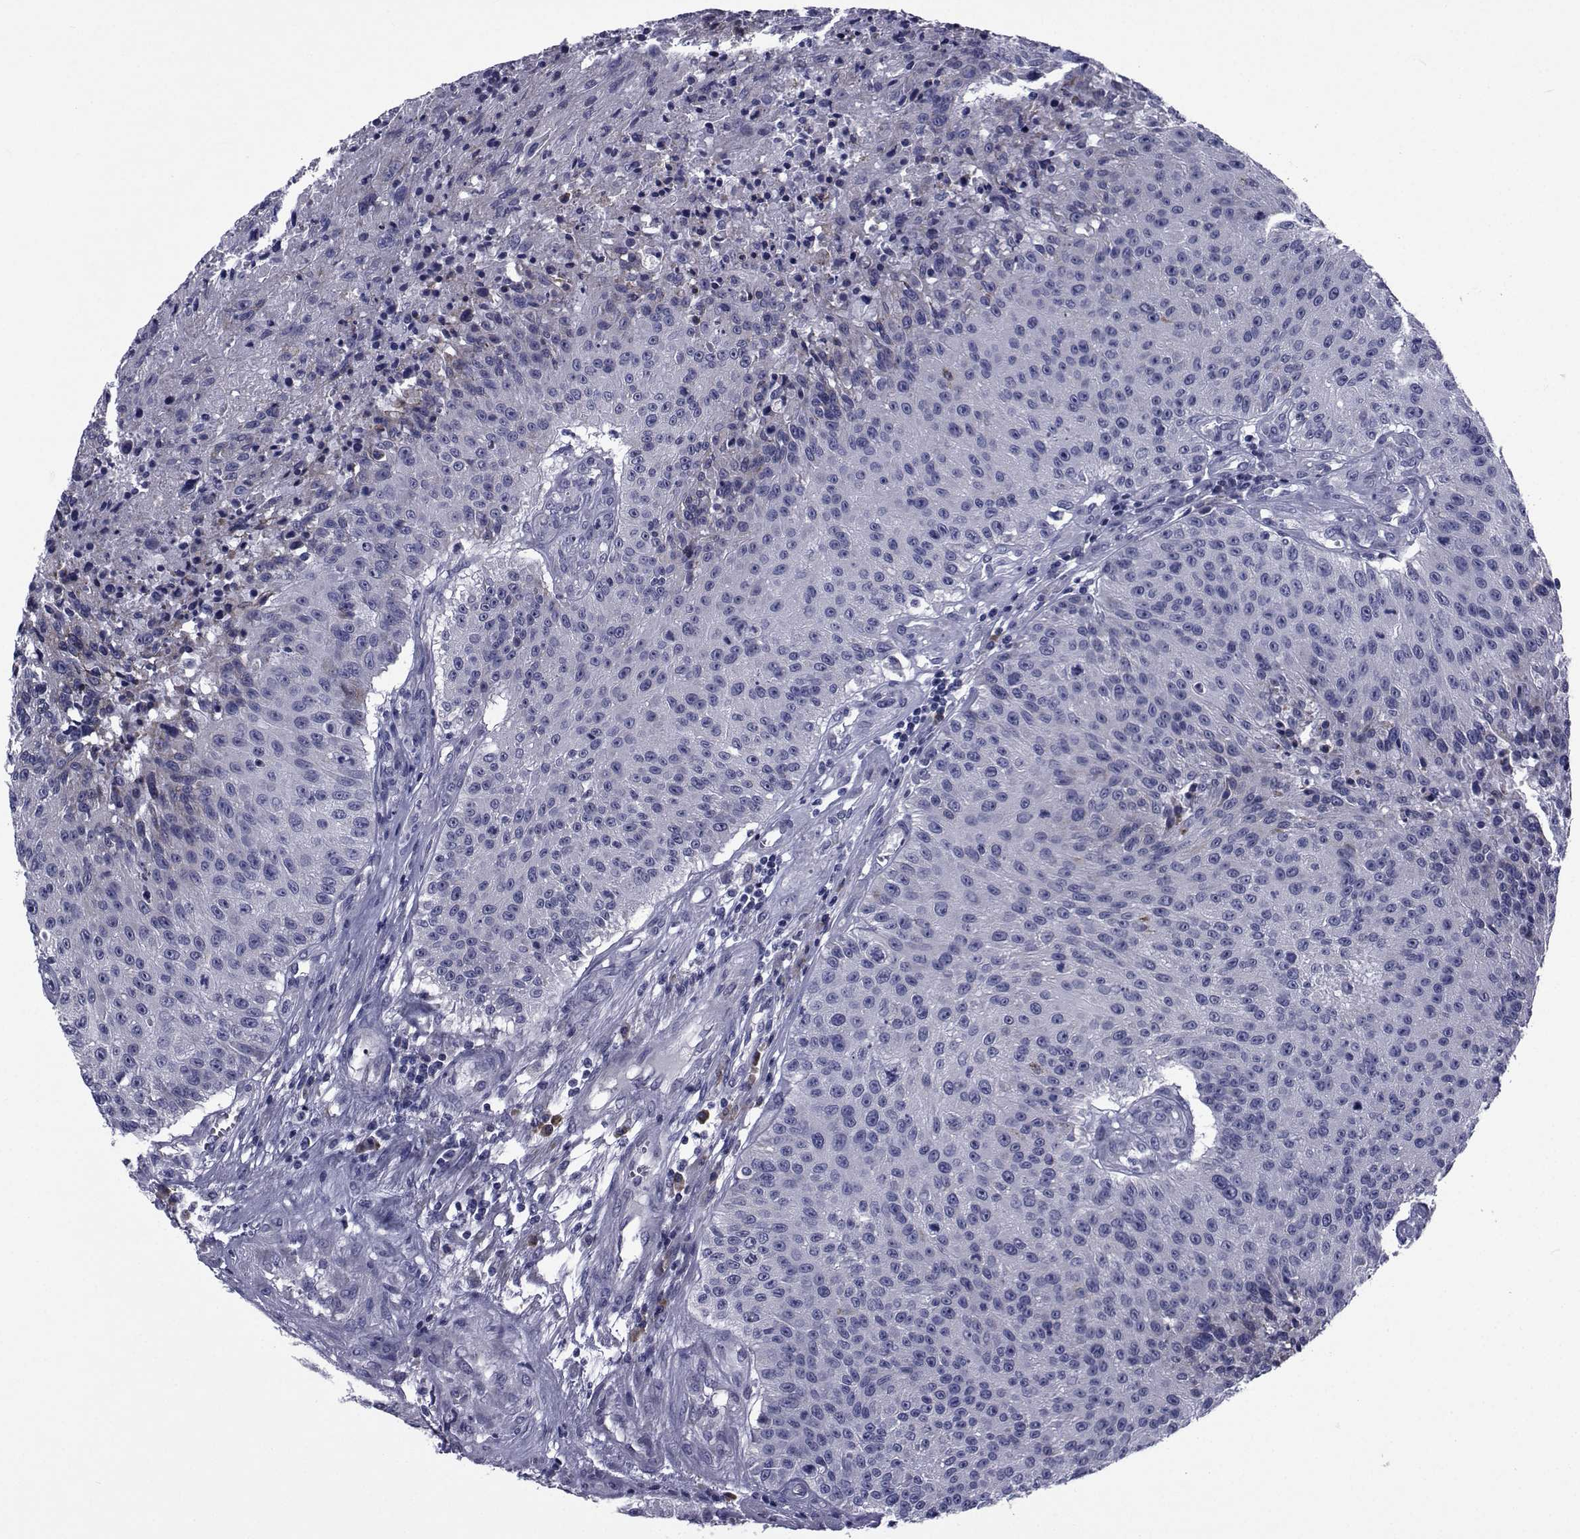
{"staining": {"intensity": "negative", "quantity": "none", "location": "none"}, "tissue": "urothelial cancer", "cell_type": "Tumor cells", "image_type": "cancer", "snomed": [{"axis": "morphology", "description": "Urothelial carcinoma, NOS"}, {"axis": "topography", "description": "Urinary bladder"}], "caption": "Urothelial cancer stained for a protein using immunohistochemistry (IHC) displays no expression tumor cells.", "gene": "ROPN1", "patient": {"sex": "male", "age": 55}}